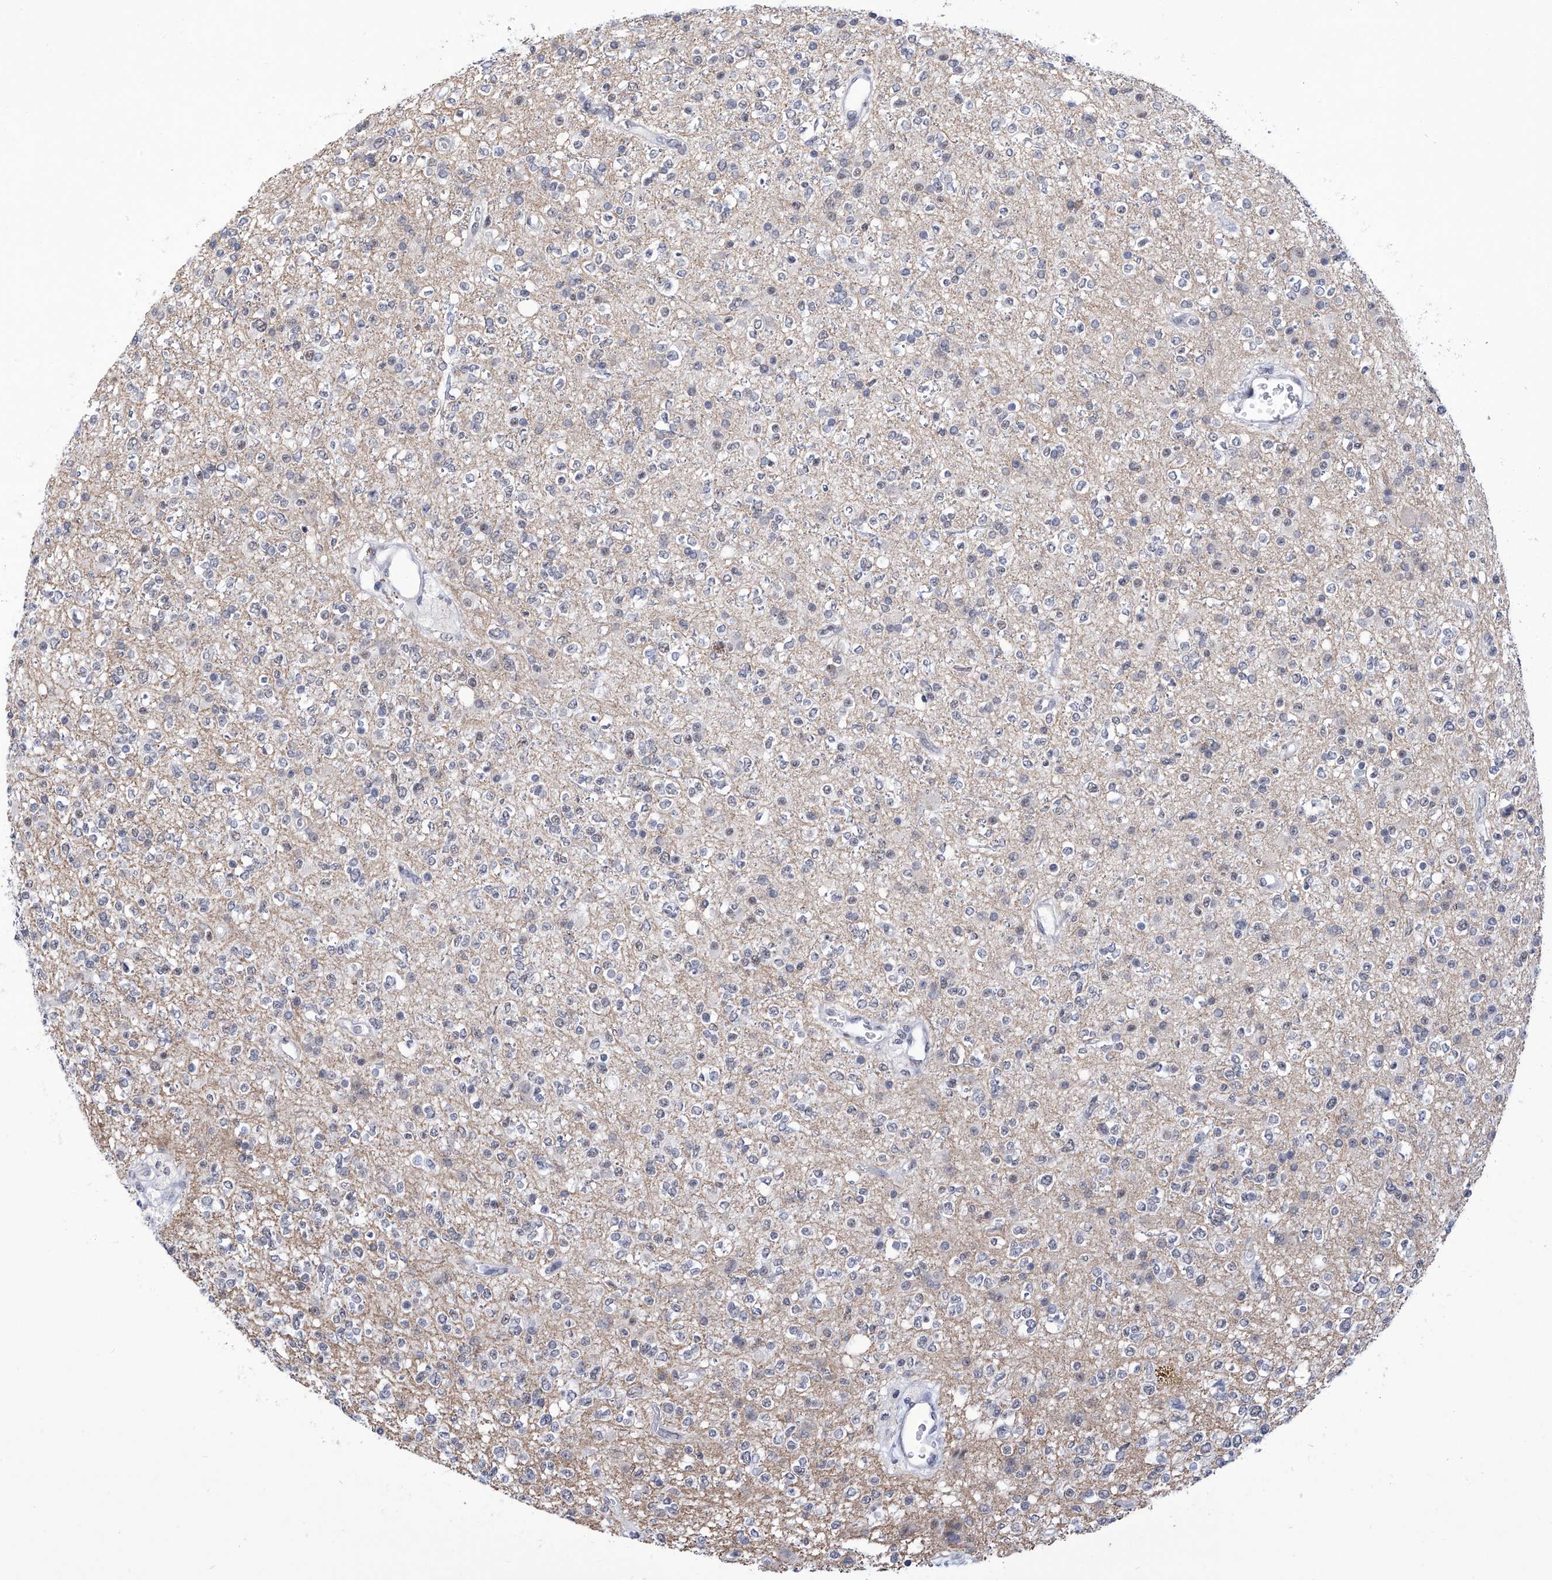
{"staining": {"intensity": "negative", "quantity": "none", "location": "none"}, "tissue": "glioma", "cell_type": "Tumor cells", "image_type": "cancer", "snomed": [{"axis": "morphology", "description": "Glioma, malignant, High grade"}, {"axis": "topography", "description": "Brain"}], "caption": "Immunohistochemistry (IHC) histopathology image of neoplastic tissue: glioma stained with DAB (3,3'-diaminobenzidine) displays no significant protein positivity in tumor cells.", "gene": "SART1", "patient": {"sex": "male", "age": 34}}